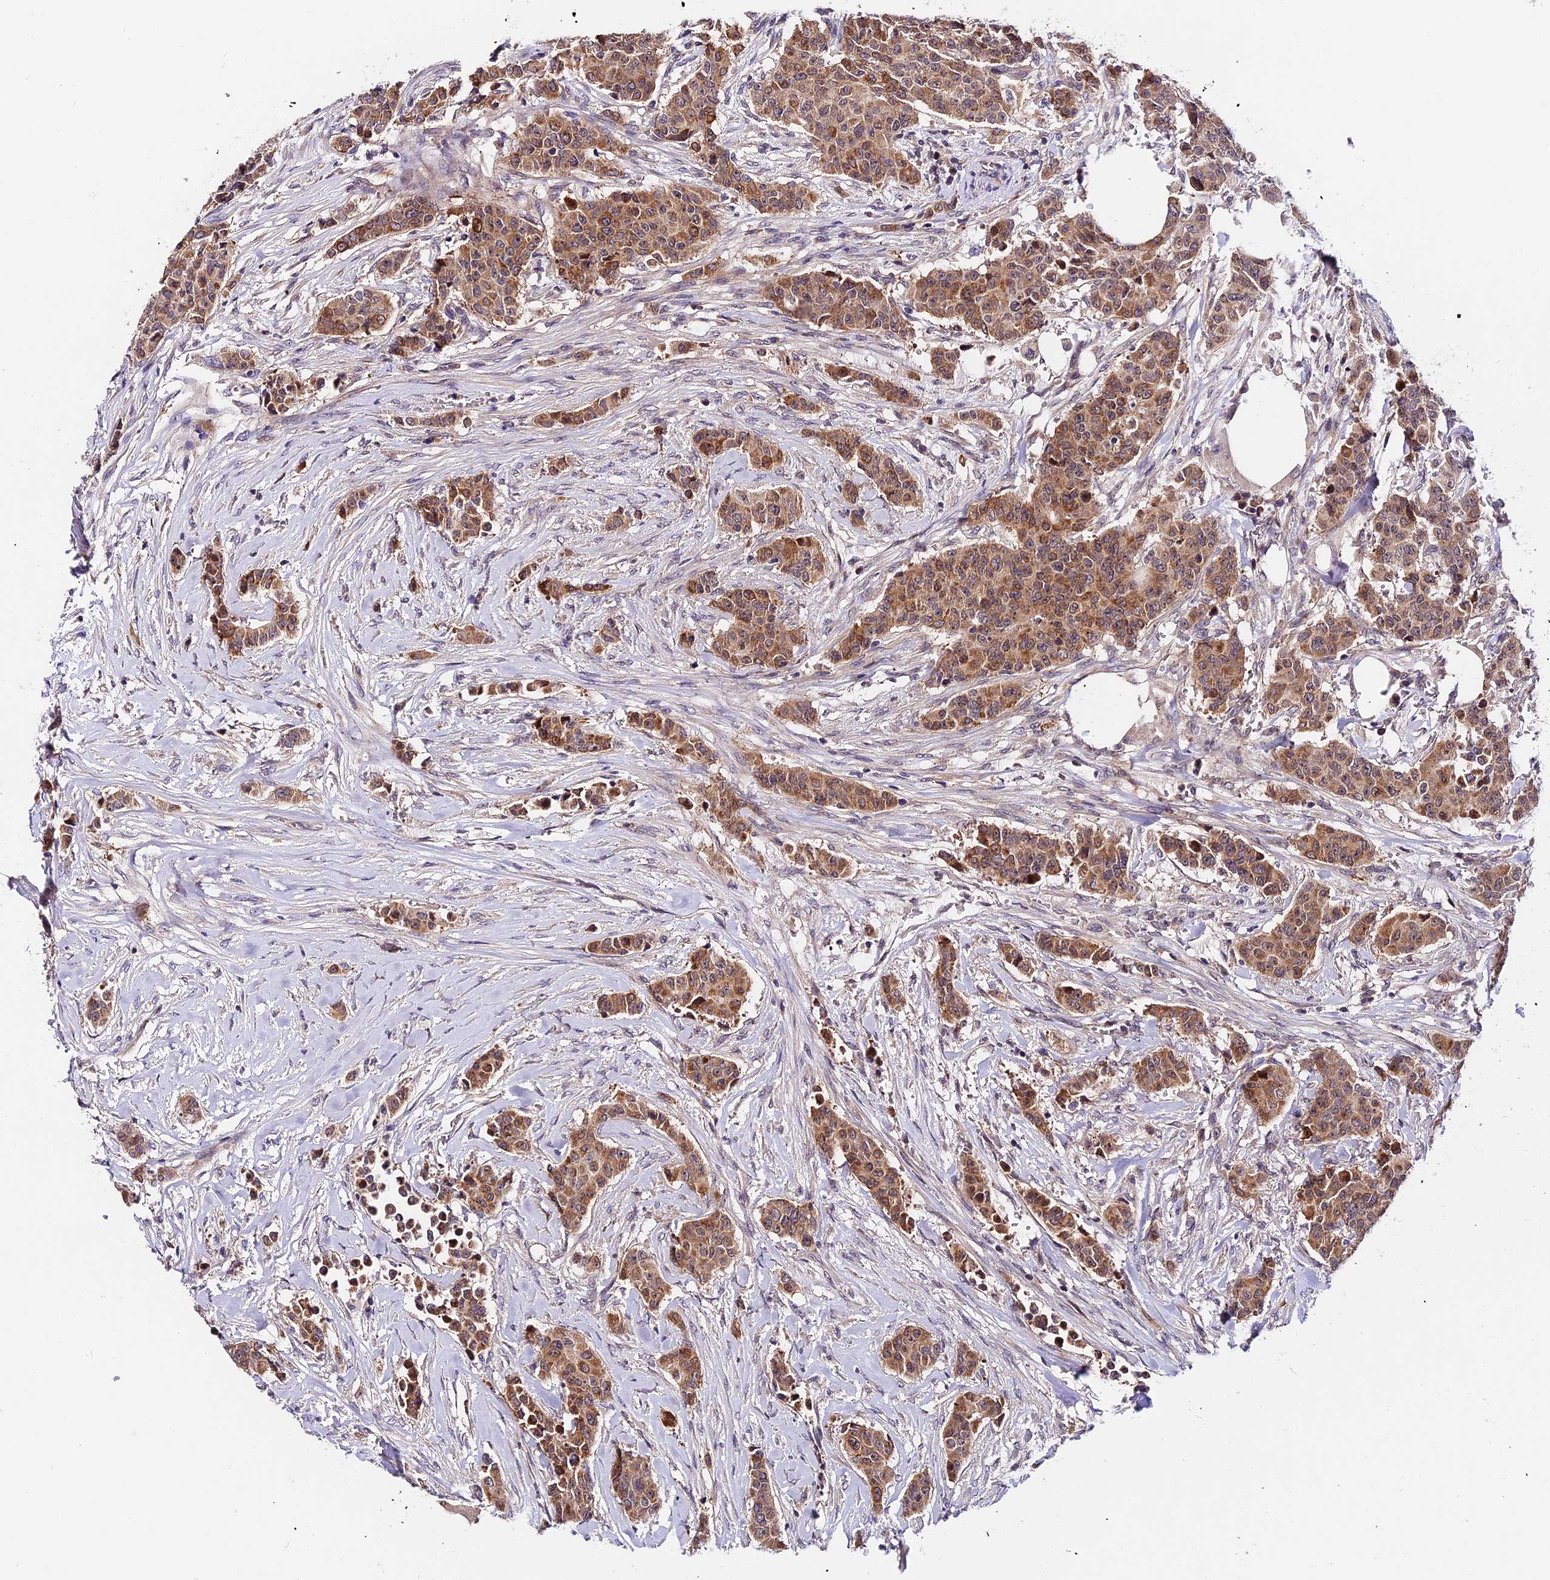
{"staining": {"intensity": "moderate", "quantity": ">75%", "location": "cytoplasmic/membranous"}, "tissue": "breast cancer", "cell_type": "Tumor cells", "image_type": "cancer", "snomed": [{"axis": "morphology", "description": "Duct carcinoma"}, {"axis": "topography", "description": "Breast"}], "caption": "High-power microscopy captured an IHC photomicrograph of infiltrating ductal carcinoma (breast), revealing moderate cytoplasmic/membranous expression in about >75% of tumor cells. (brown staining indicates protein expression, while blue staining denotes nuclei).", "gene": "TRMT1", "patient": {"sex": "female", "age": 40}}